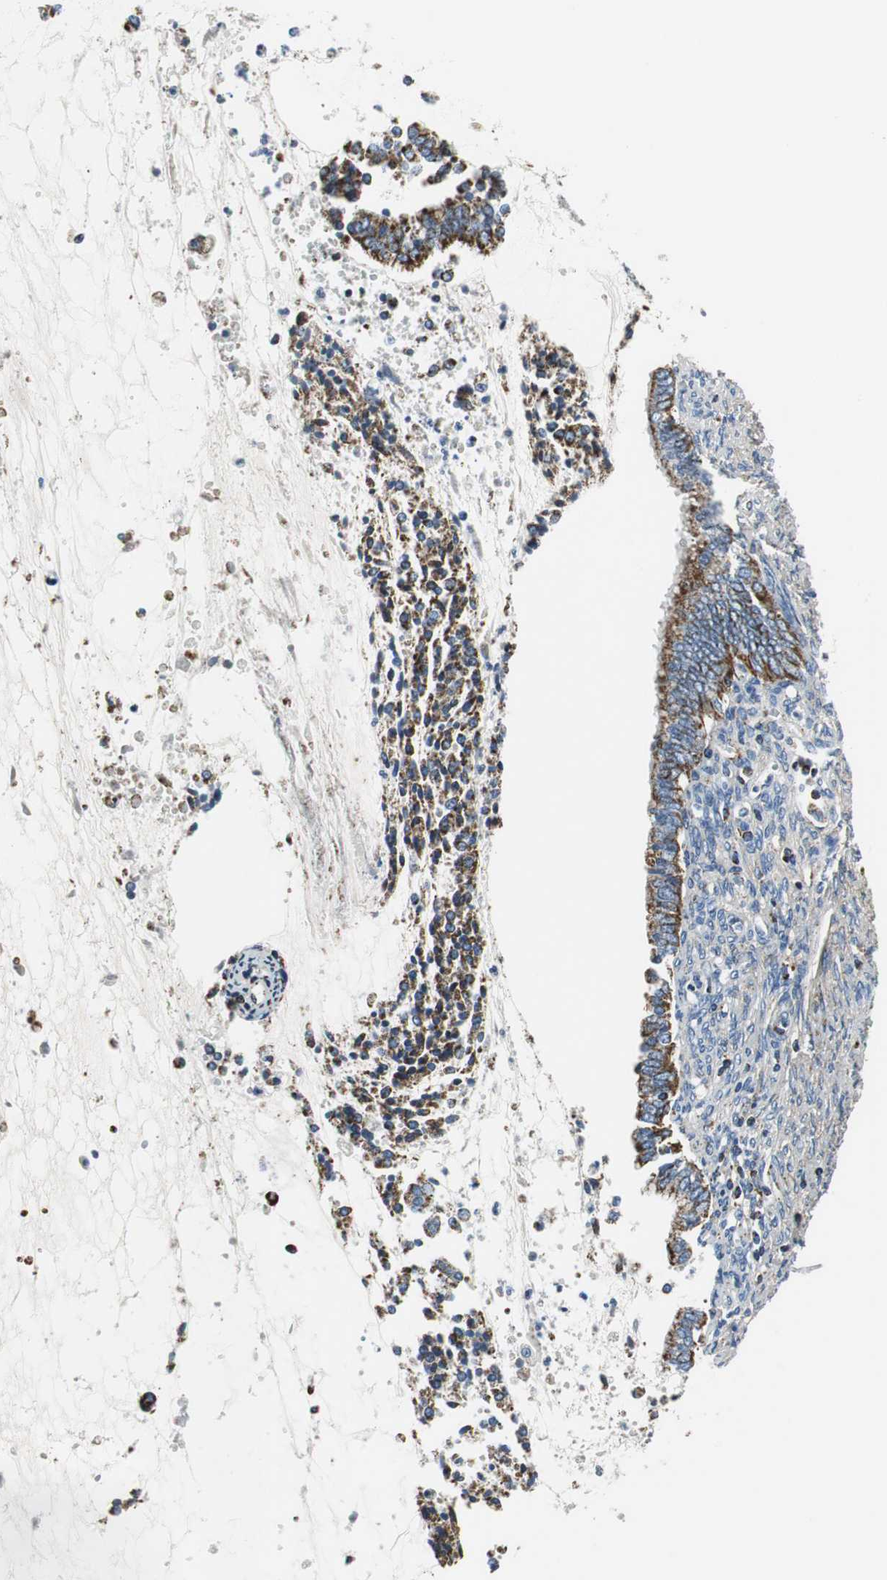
{"staining": {"intensity": "strong", "quantity": "25%-75%", "location": "cytoplasmic/membranous"}, "tissue": "cervical cancer", "cell_type": "Tumor cells", "image_type": "cancer", "snomed": [{"axis": "morphology", "description": "Adenocarcinoma, NOS"}, {"axis": "topography", "description": "Cervix"}], "caption": "This histopathology image reveals immunohistochemistry staining of human adenocarcinoma (cervical), with high strong cytoplasmic/membranous expression in about 25%-75% of tumor cells.", "gene": "C1QTNF7", "patient": {"sex": "female", "age": 44}}